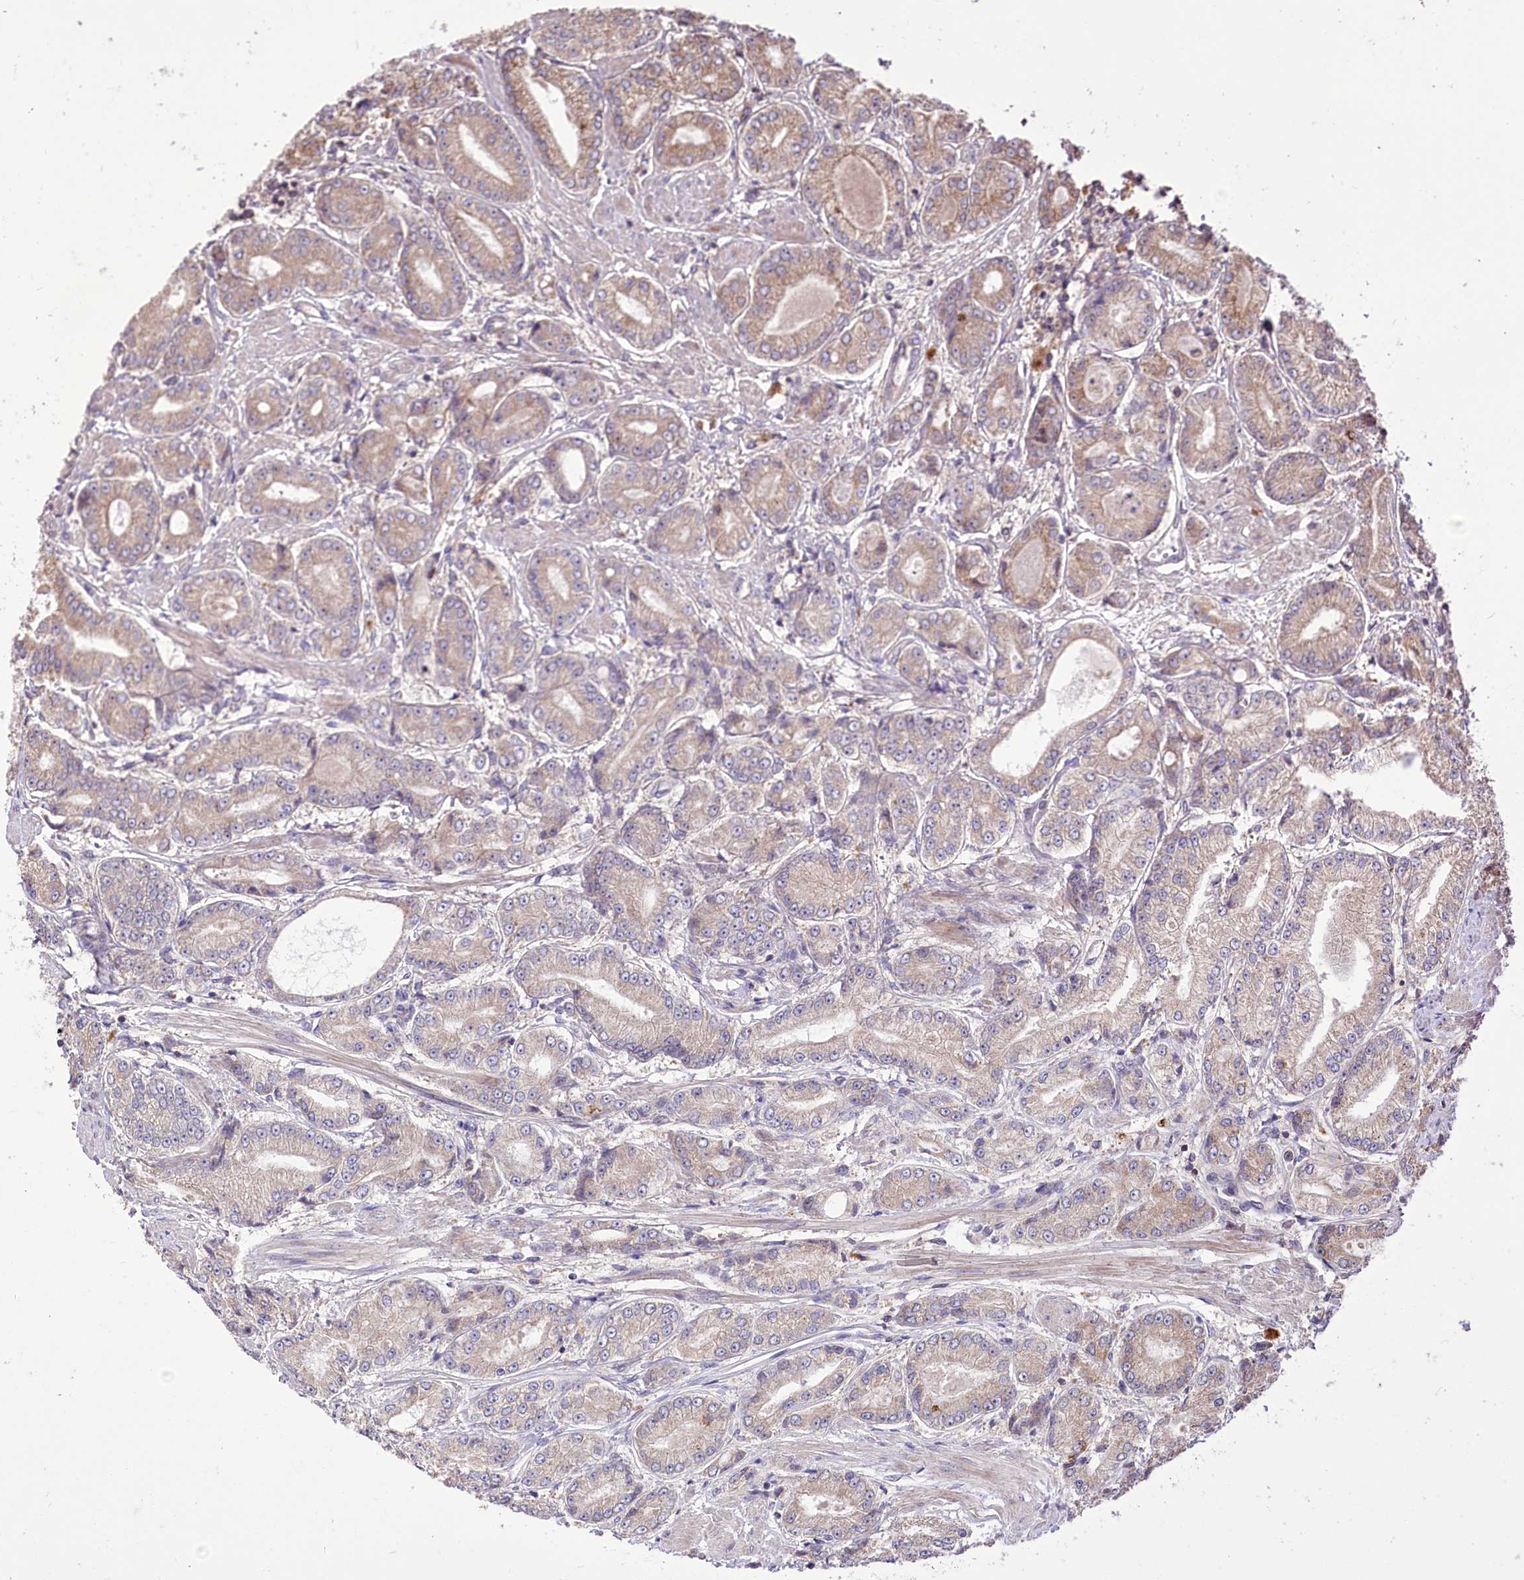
{"staining": {"intensity": "weak", "quantity": "25%-75%", "location": "cytoplasmic/membranous"}, "tissue": "prostate cancer", "cell_type": "Tumor cells", "image_type": "cancer", "snomed": [{"axis": "morphology", "description": "Adenocarcinoma, High grade"}, {"axis": "topography", "description": "Prostate"}], "caption": "Immunohistochemical staining of prostate cancer demonstrates low levels of weak cytoplasmic/membranous protein positivity in about 25%-75% of tumor cells.", "gene": "XYLB", "patient": {"sex": "male", "age": 59}}